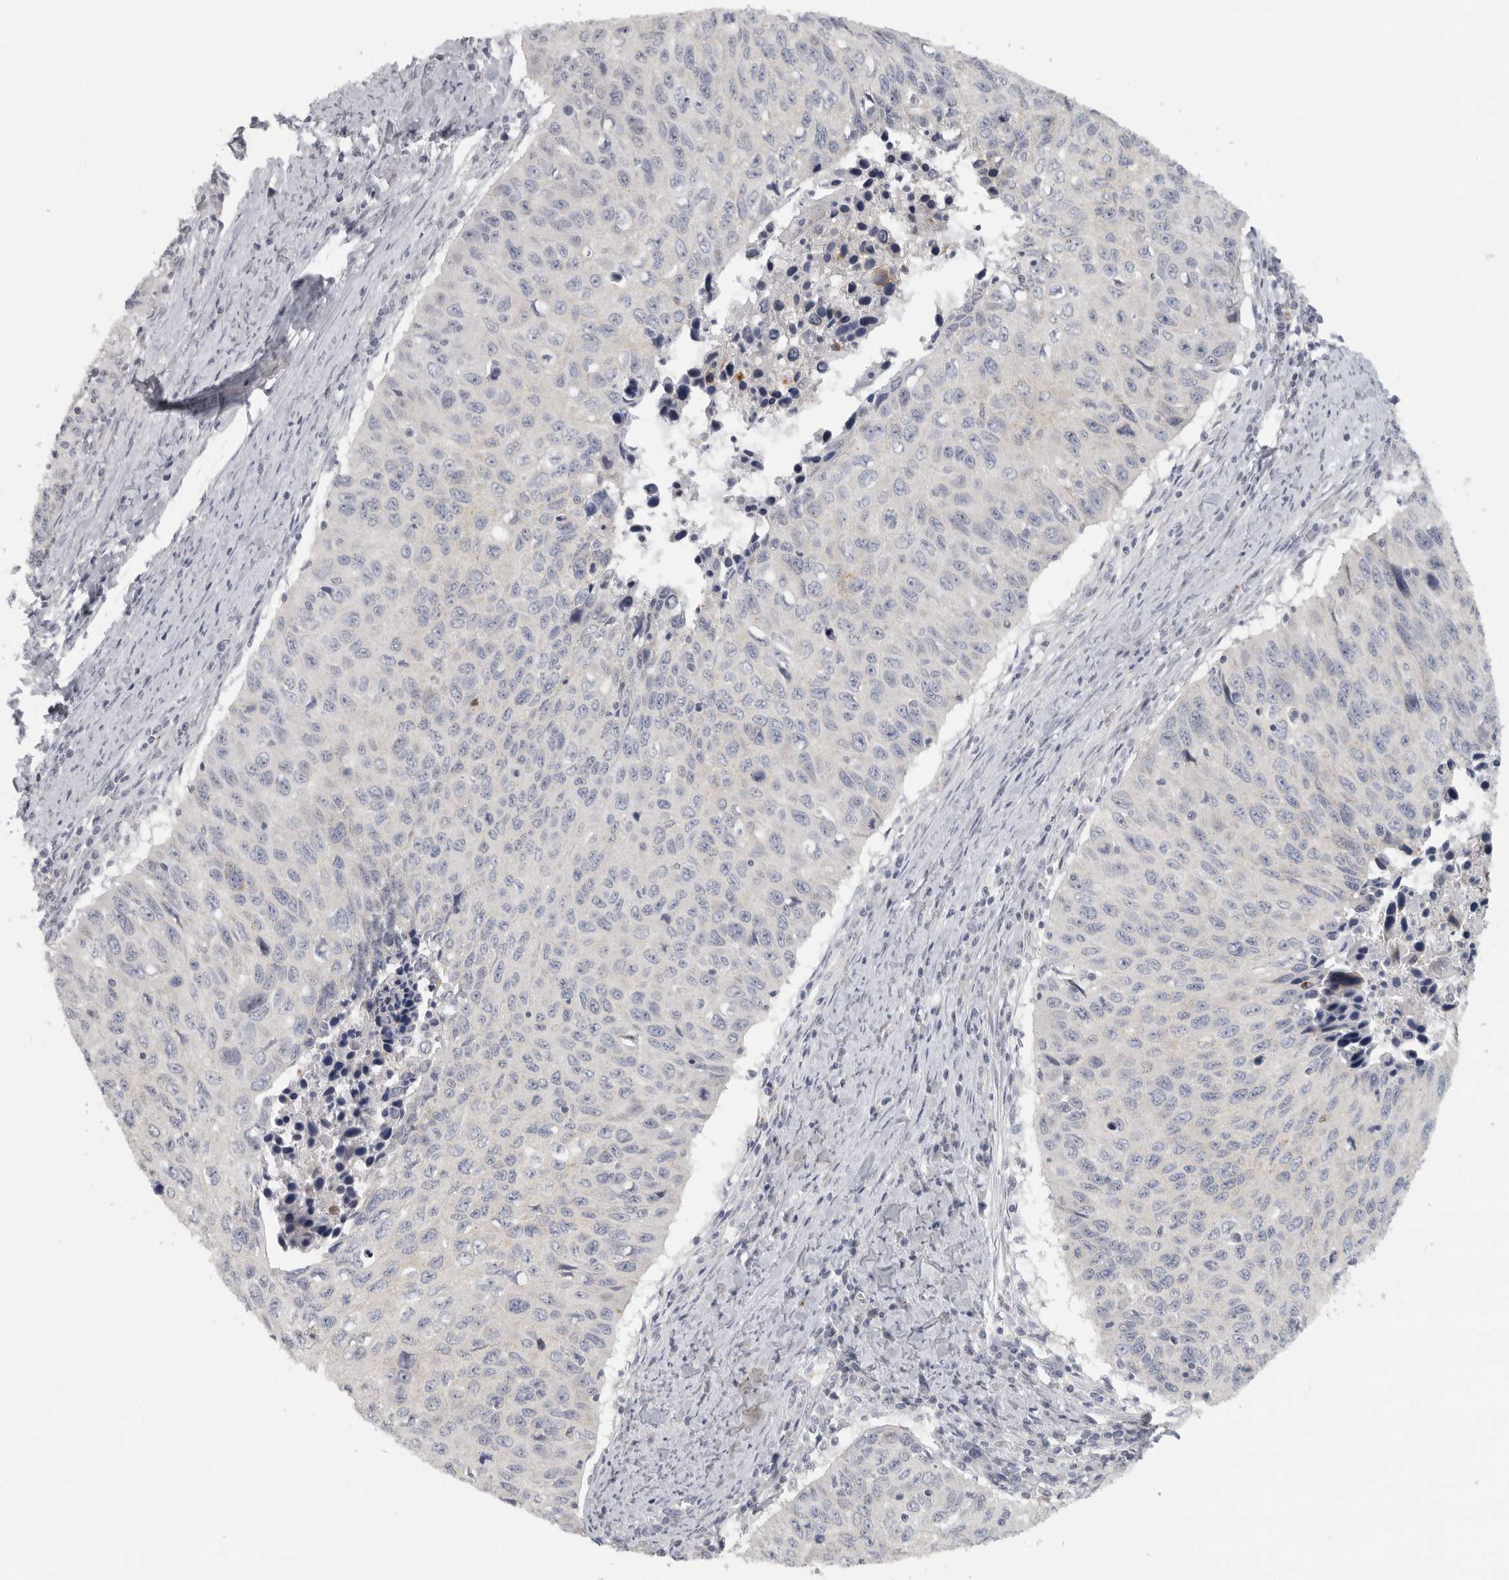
{"staining": {"intensity": "negative", "quantity": "none", "location": "none"}, "tissue": "cervical cancer", "cell_type": "Tumor cells", "image_type": "cancer", "snomed": [{"axis": "morphology", "description": "Squamous cell carcinoma, NOS"}, {"axis": "topography", "description": "Cervix"}], "caption": "Tumor cells are negative for brown protein staining in cervical cancer (squamous cell carcinoma).", "gene": "PTPRN2", "patient": {"sex": "female", "age": 53}}